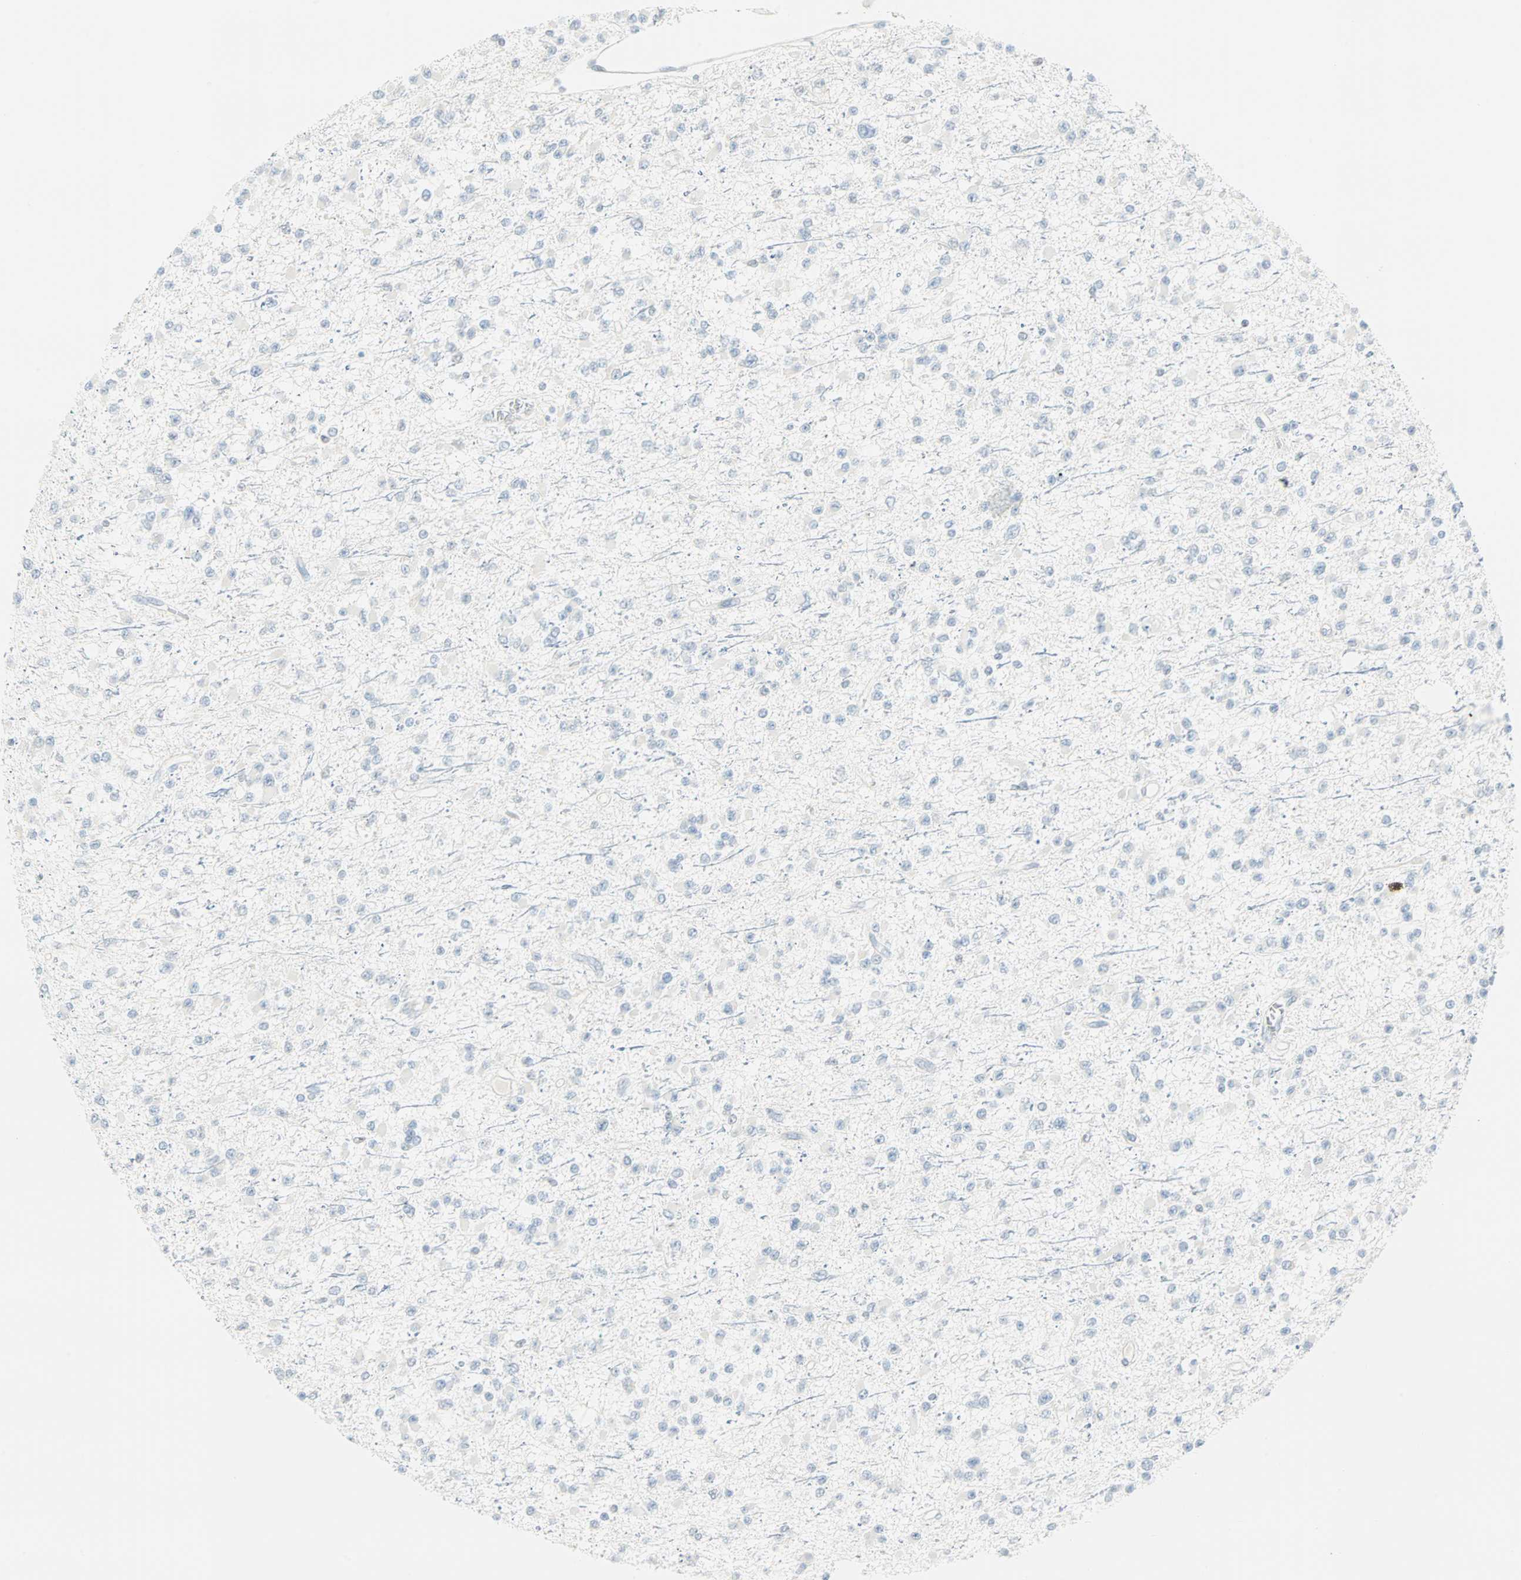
{"staining": {"intensity": "negative", "quantity": "none", "location": "none"}, "tissue": "glioma", "cell_type": "Tumor cells", "image_type": "cancer", "snomed": [{"axis": "morphology", "description": "Glioma, malignant, Low grade"}, {"axis": "topography", "description": "Brain"}], "caption": "The histopathology image reveals no staining of tumor cells in low-grade glioma (malignant).", "gene": "MLLT10", "patient": {"sex": "female", "age": 22}}